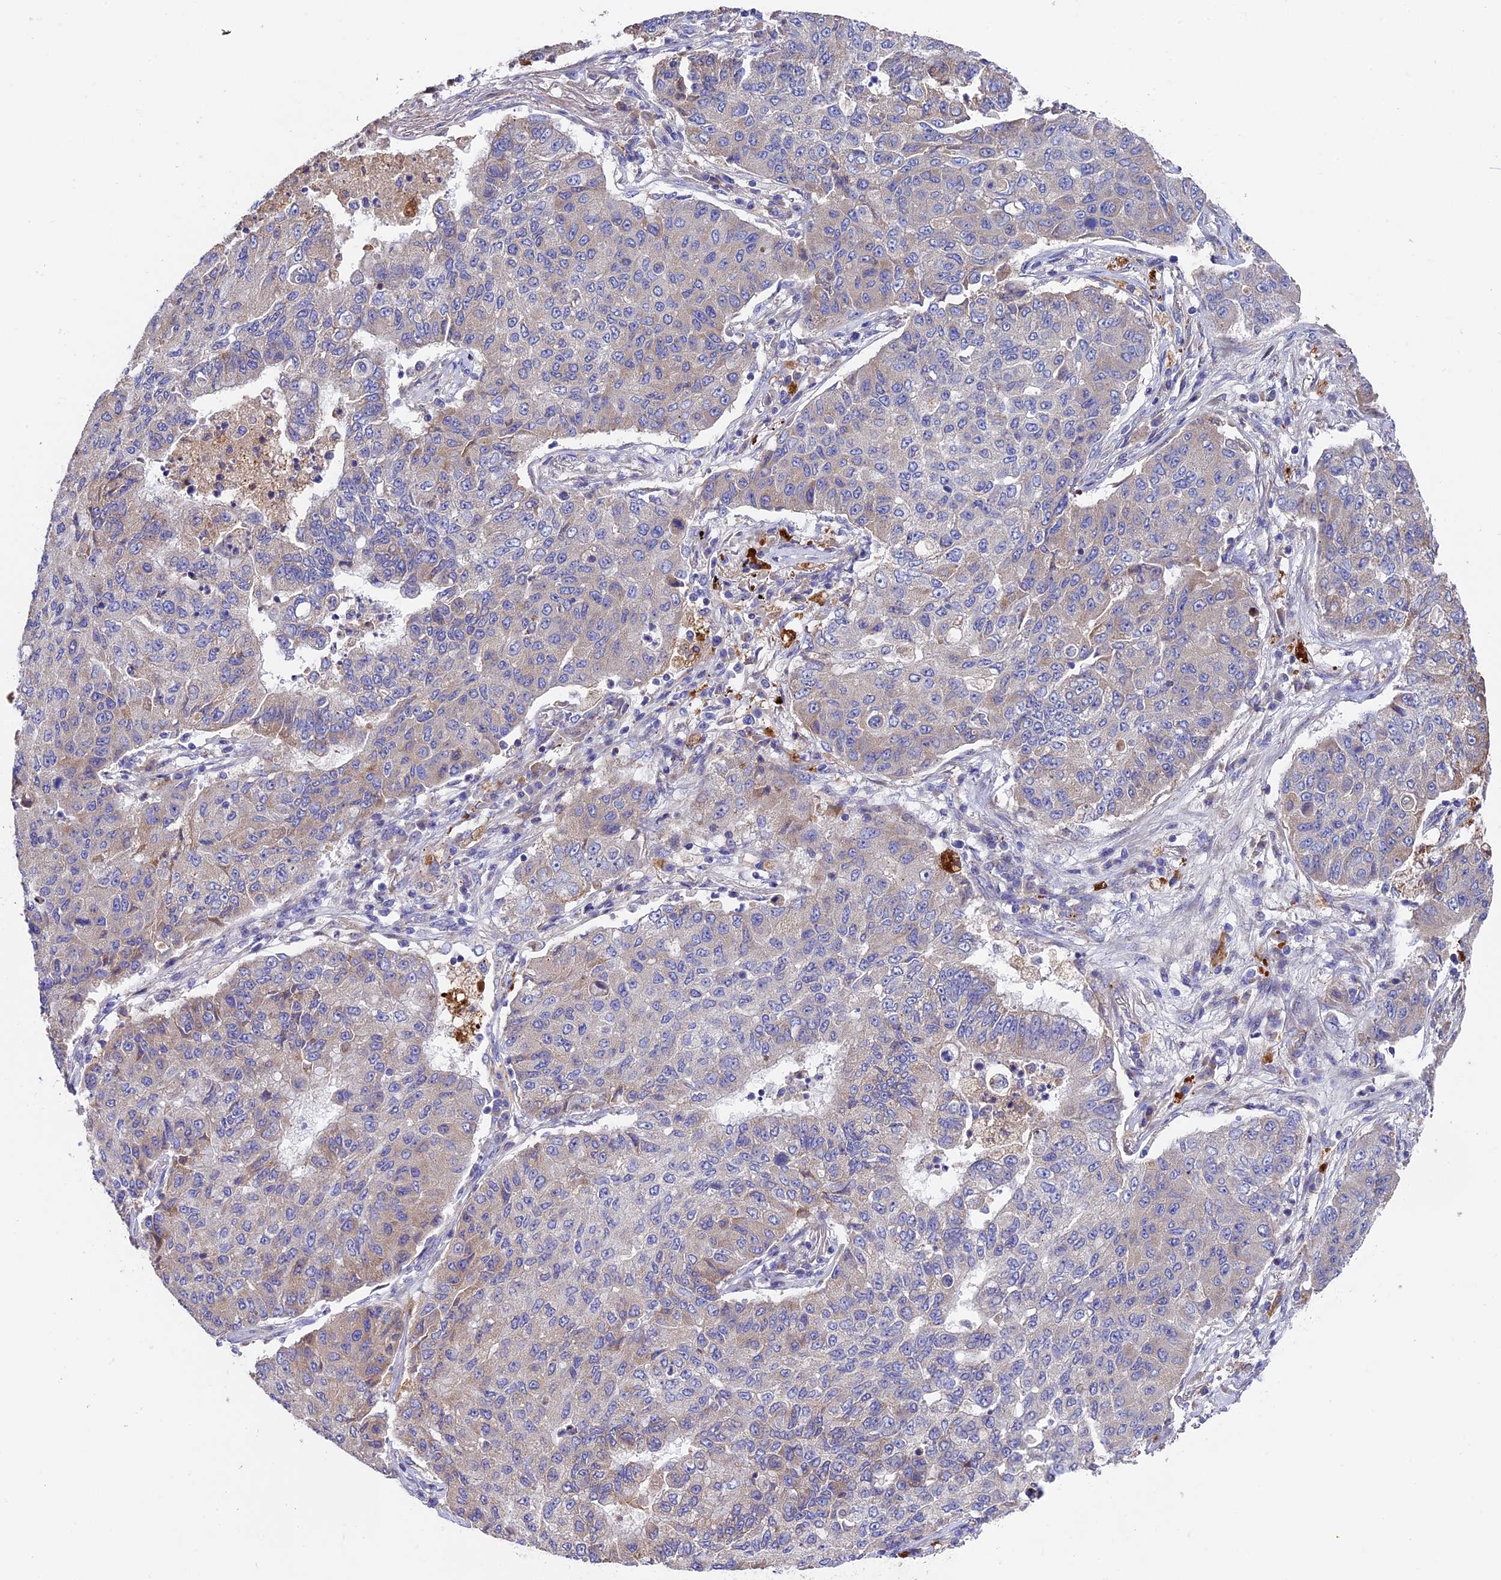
{"staining": {"intensity": "weak", "quantity": "<25%", "location": "cytoplasmic/membranous"}, "tissue": "lung cancer", "cell_type": "Tumor cells", "image_type": "cancer", "snomed": [{"axis": "morphology", "description": "Squamous cell carcinoma, NOS"}, {"axis": "topography", "description": "Lung"}], "caption": "This histopathology image is of lung squamous cell carcinoma stained with immunohistochemistry to label a protein in brown with the nuclei are counter-stained blue. There is no positivity in tumor cells.", "gene": "PIGU", "patient": {"sex": "male", "age": 74}}